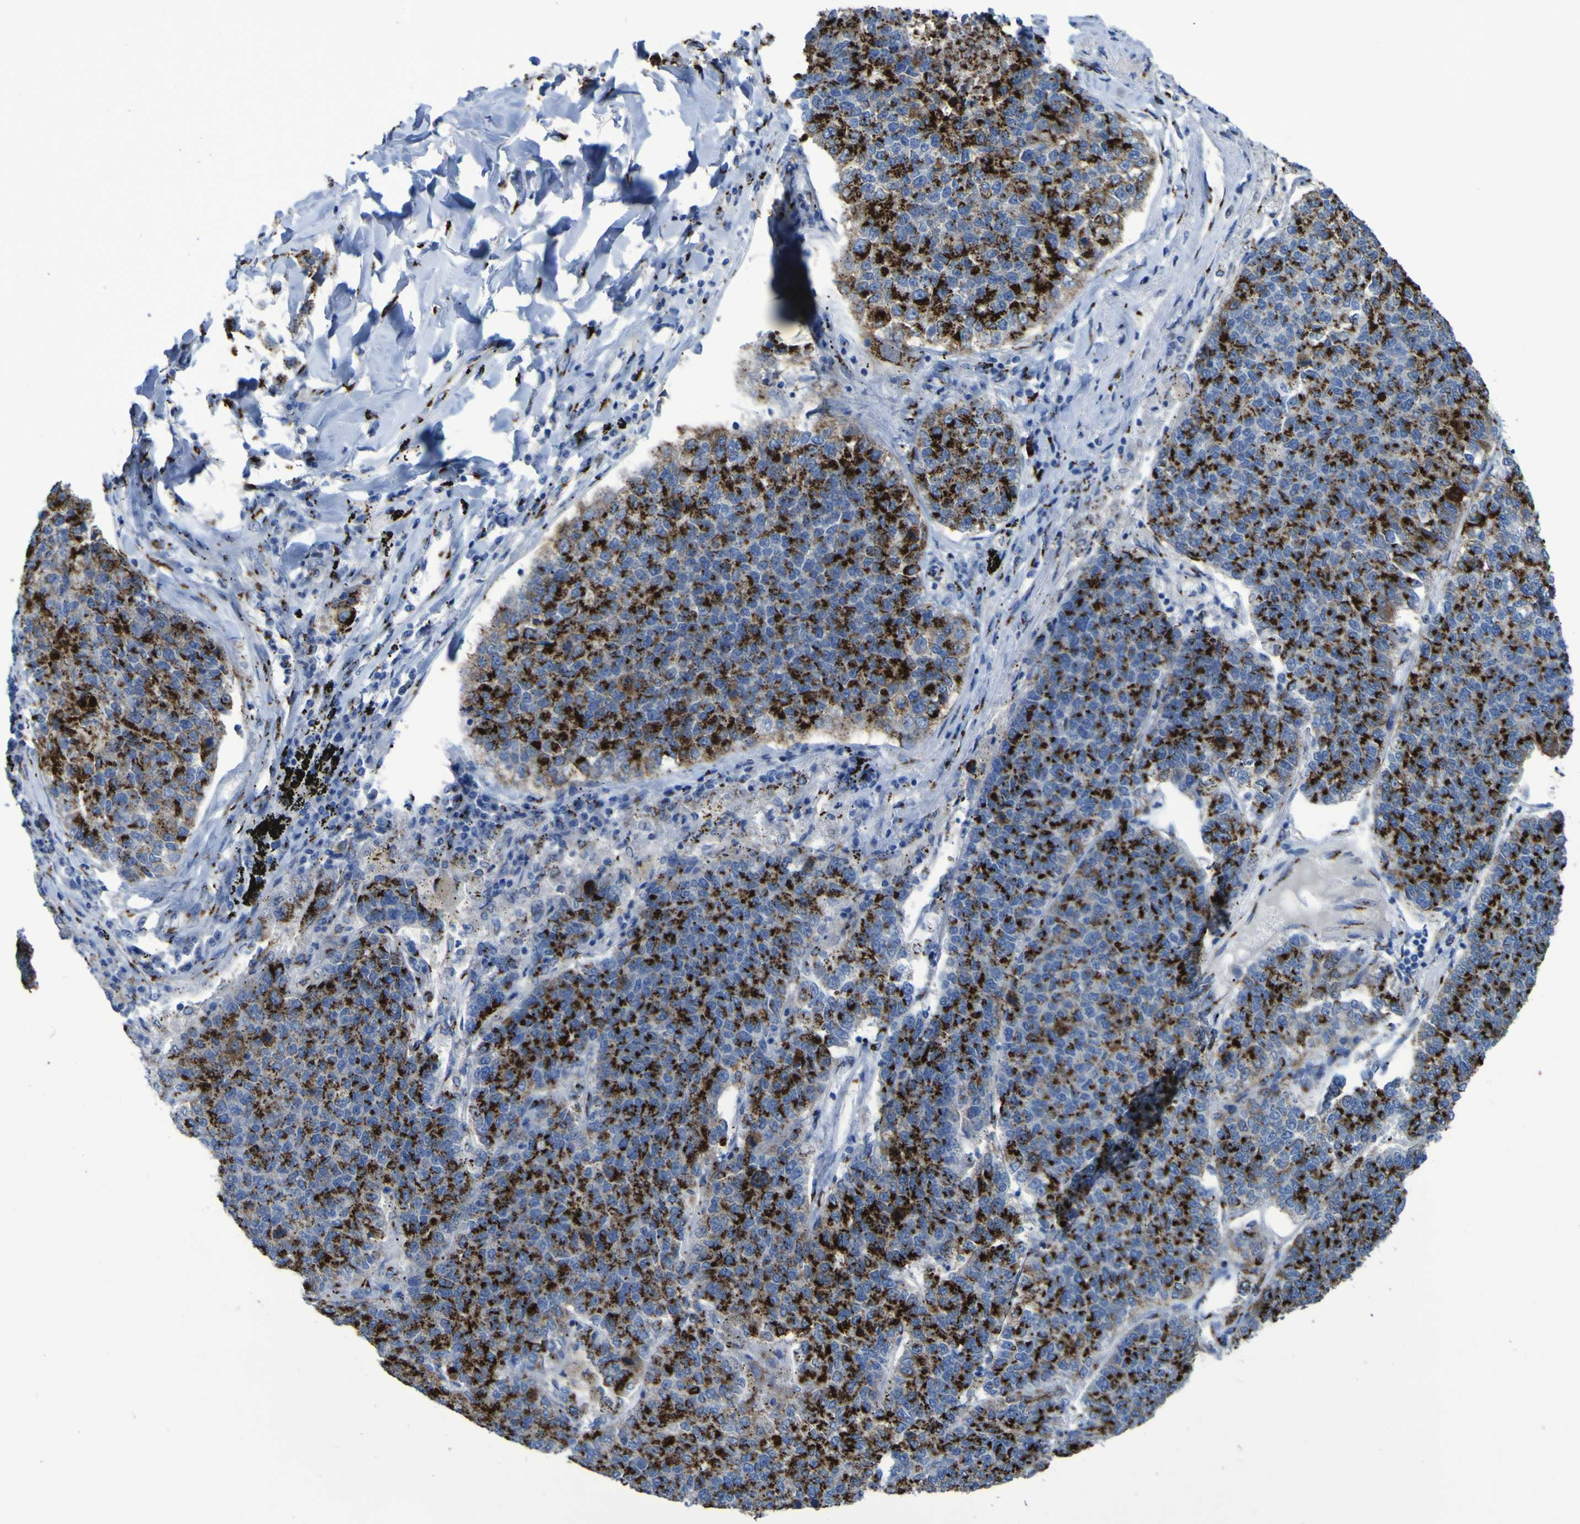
{"staining": {"intensity": "strong", "quantity": ">75%", "location": "cytoplasmic/membranous"}, "tissue": "lung cancer", "cell_type": "Tumor cells", "image_type": "cancer", "snomed": [{"axis": "morphology", "description": "Adenocarcinoma, NOS"}, {"axis": "topography", "description": "Lung"}], "caption": "The image shows staining of lung cancer (adenocarcinoma), revealing strong cytoplasmic/membranous protein positivity (brown color) within tumor cells. (brown staining indicates protein expression, while blue staining denotes nuclei).", "gene": "GOLM1", "patient": {"sex": "male", "age": 49}}